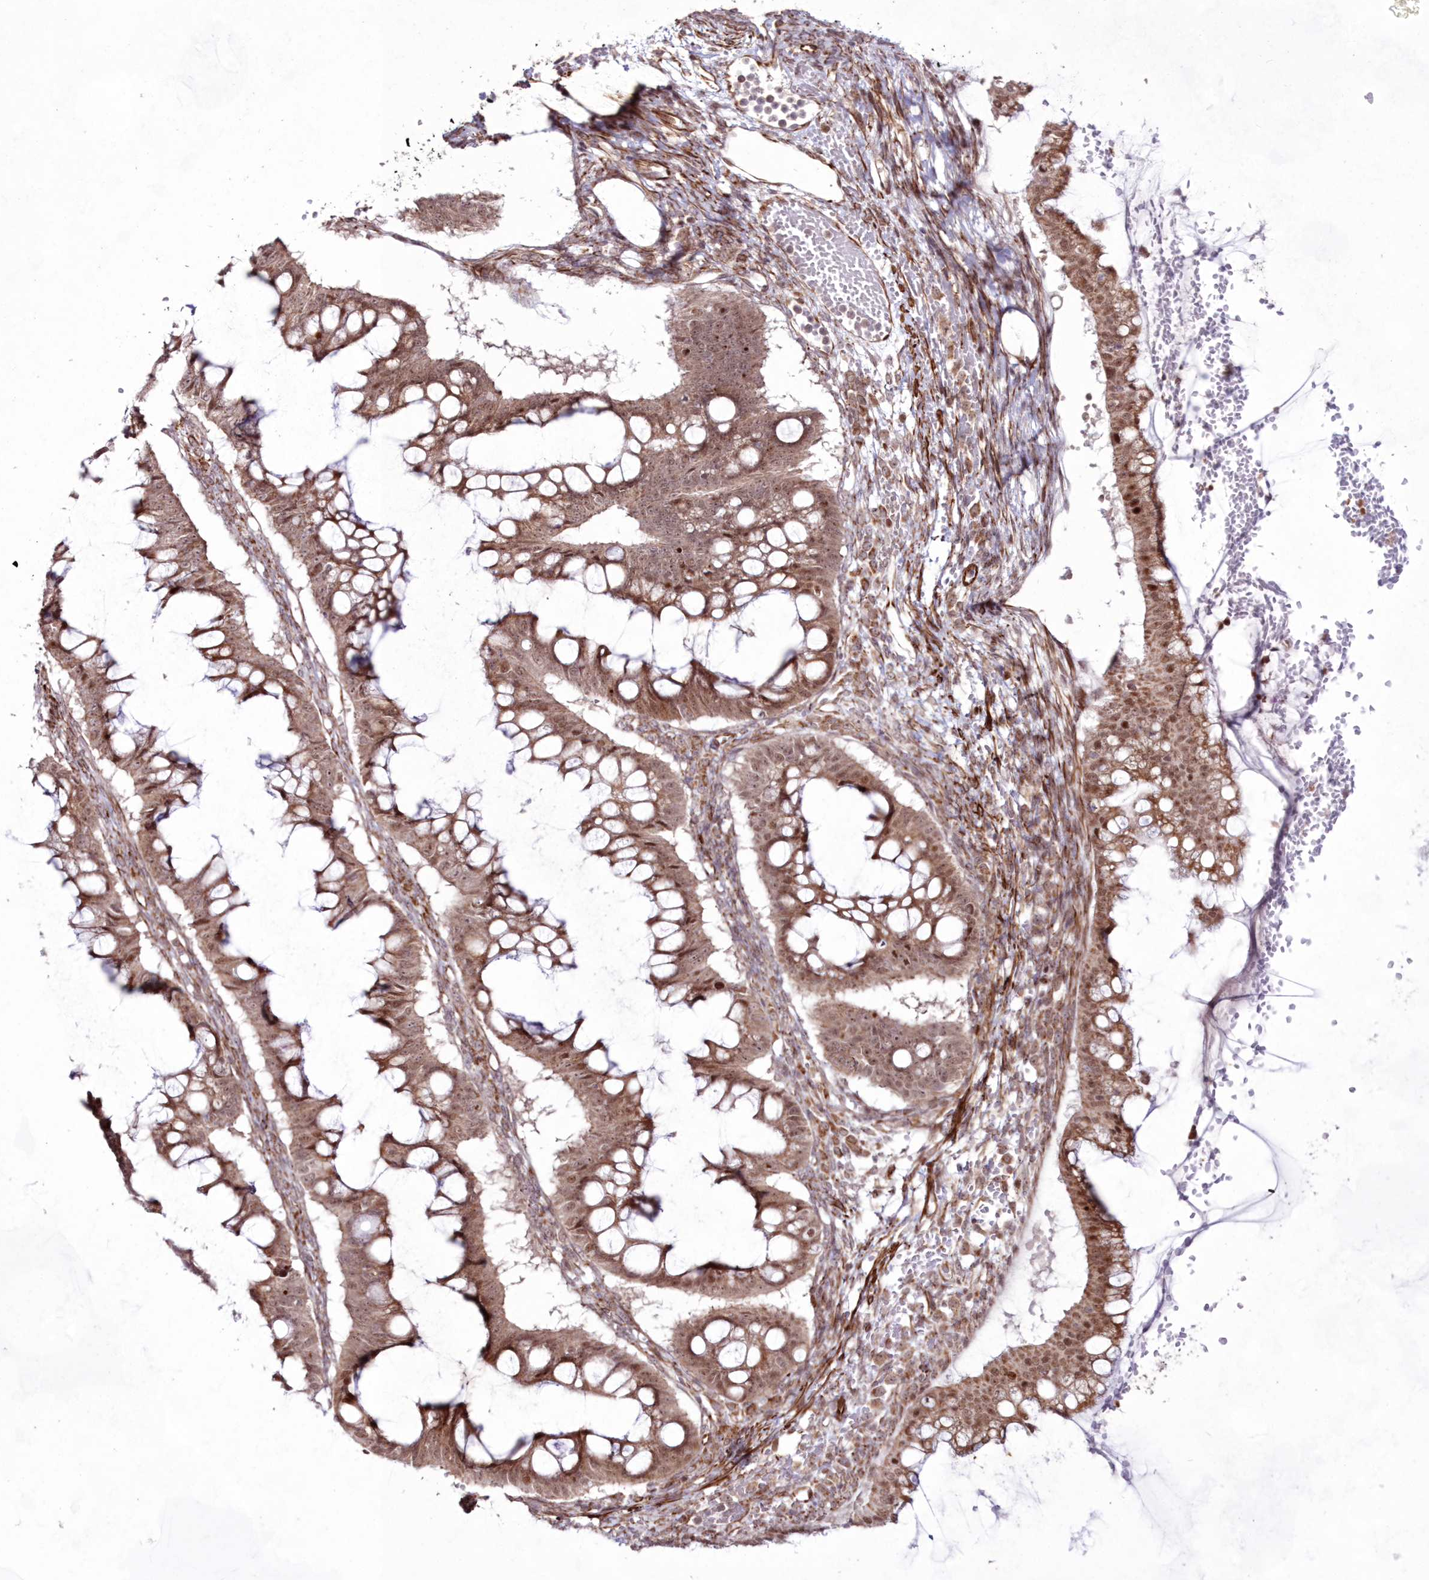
{"staining": {"intensity": "moderate", "quantity": ">75%", "location": "cytoplasmic/membranous,nuclear"}, "tissue": "ovarian cancer", "cell_type": "Tumor cells", "image_type": "cancer", "snomed": [{"axis": "morphology", "description": "Cystadenocarcinoma, mucinous, NOS"}, {"axis": "topography", "description": "Ovary"}], "caption": "Mucinous cystadenocarcinoma (ovarian) stained with IHC shows moderate cytoplasmic/membranous and nuclear positivity in about >75% of tumor cells. The staining is performed using DAB (3,3'-diaminobenzidine) brown chromogen to label protein expression. The nuclei are counter-stained blue using hematoxylin.", "gene": "SNIP1", "patient": {"sex": "female", "age": 73}}